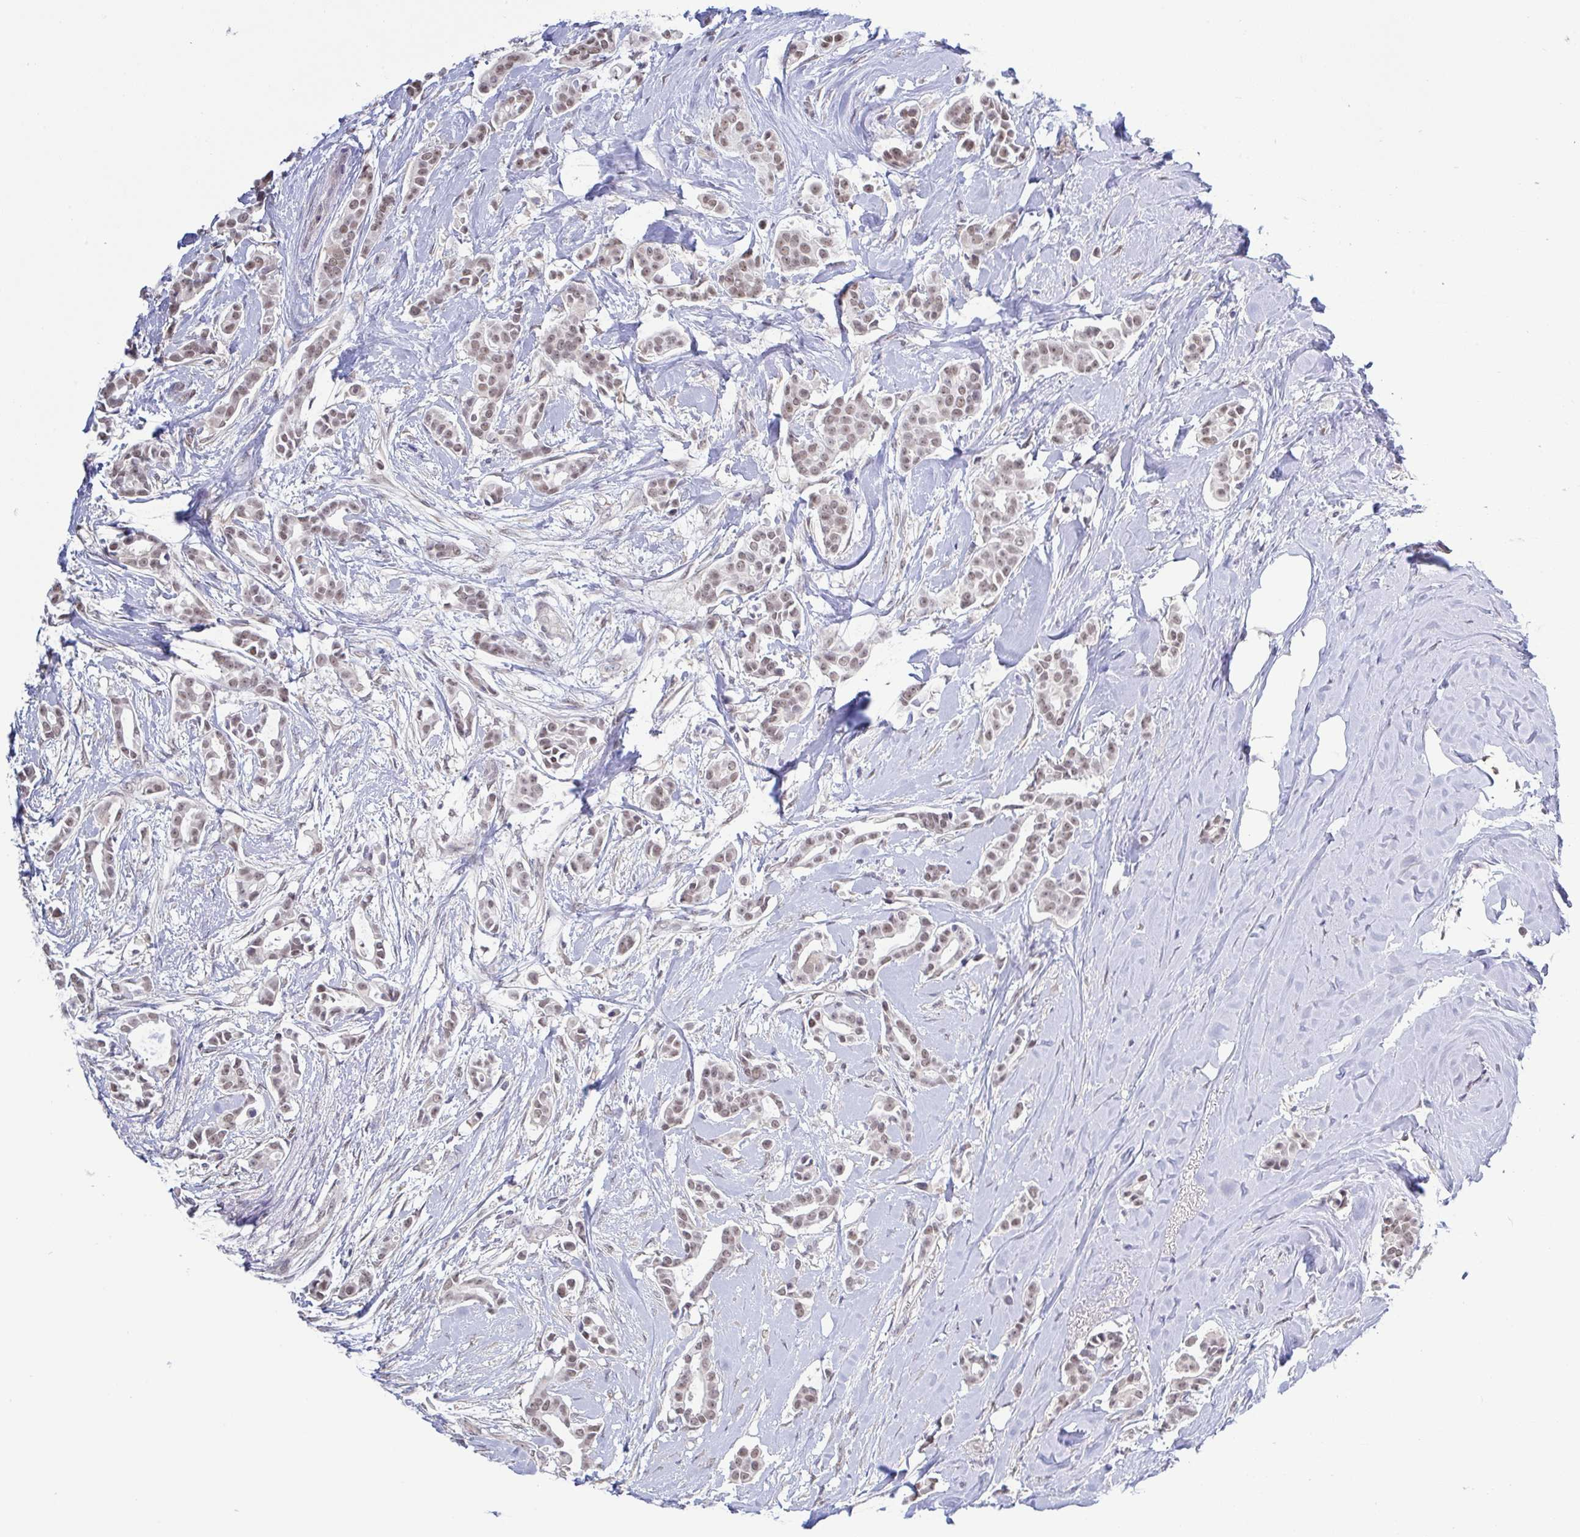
{"staining": {"intensity": "moderate", "quantity": ">75%", "location": "nuclear"}, "tissue": "breast cancer", "cell_type": "Tumor cells", "image_type": "cancer", "snomed": [{"axis": "morphology", "description": "Duct carcinoma"}, {"axis": "topography", "description": "Breast"}], "caption": "Brown immunohistochemical staining in human breast cancer (intraductal carcinoma) demonstrates moderate nuclear expression in about >75% of tumor cells. The protein of interest is stained brown, and the nuclei are stained in blue (DAB IHC with brightfield microscopy, high magnification).", "gene": "HYPK", "patient": {"sex": "female", "age": 64}}